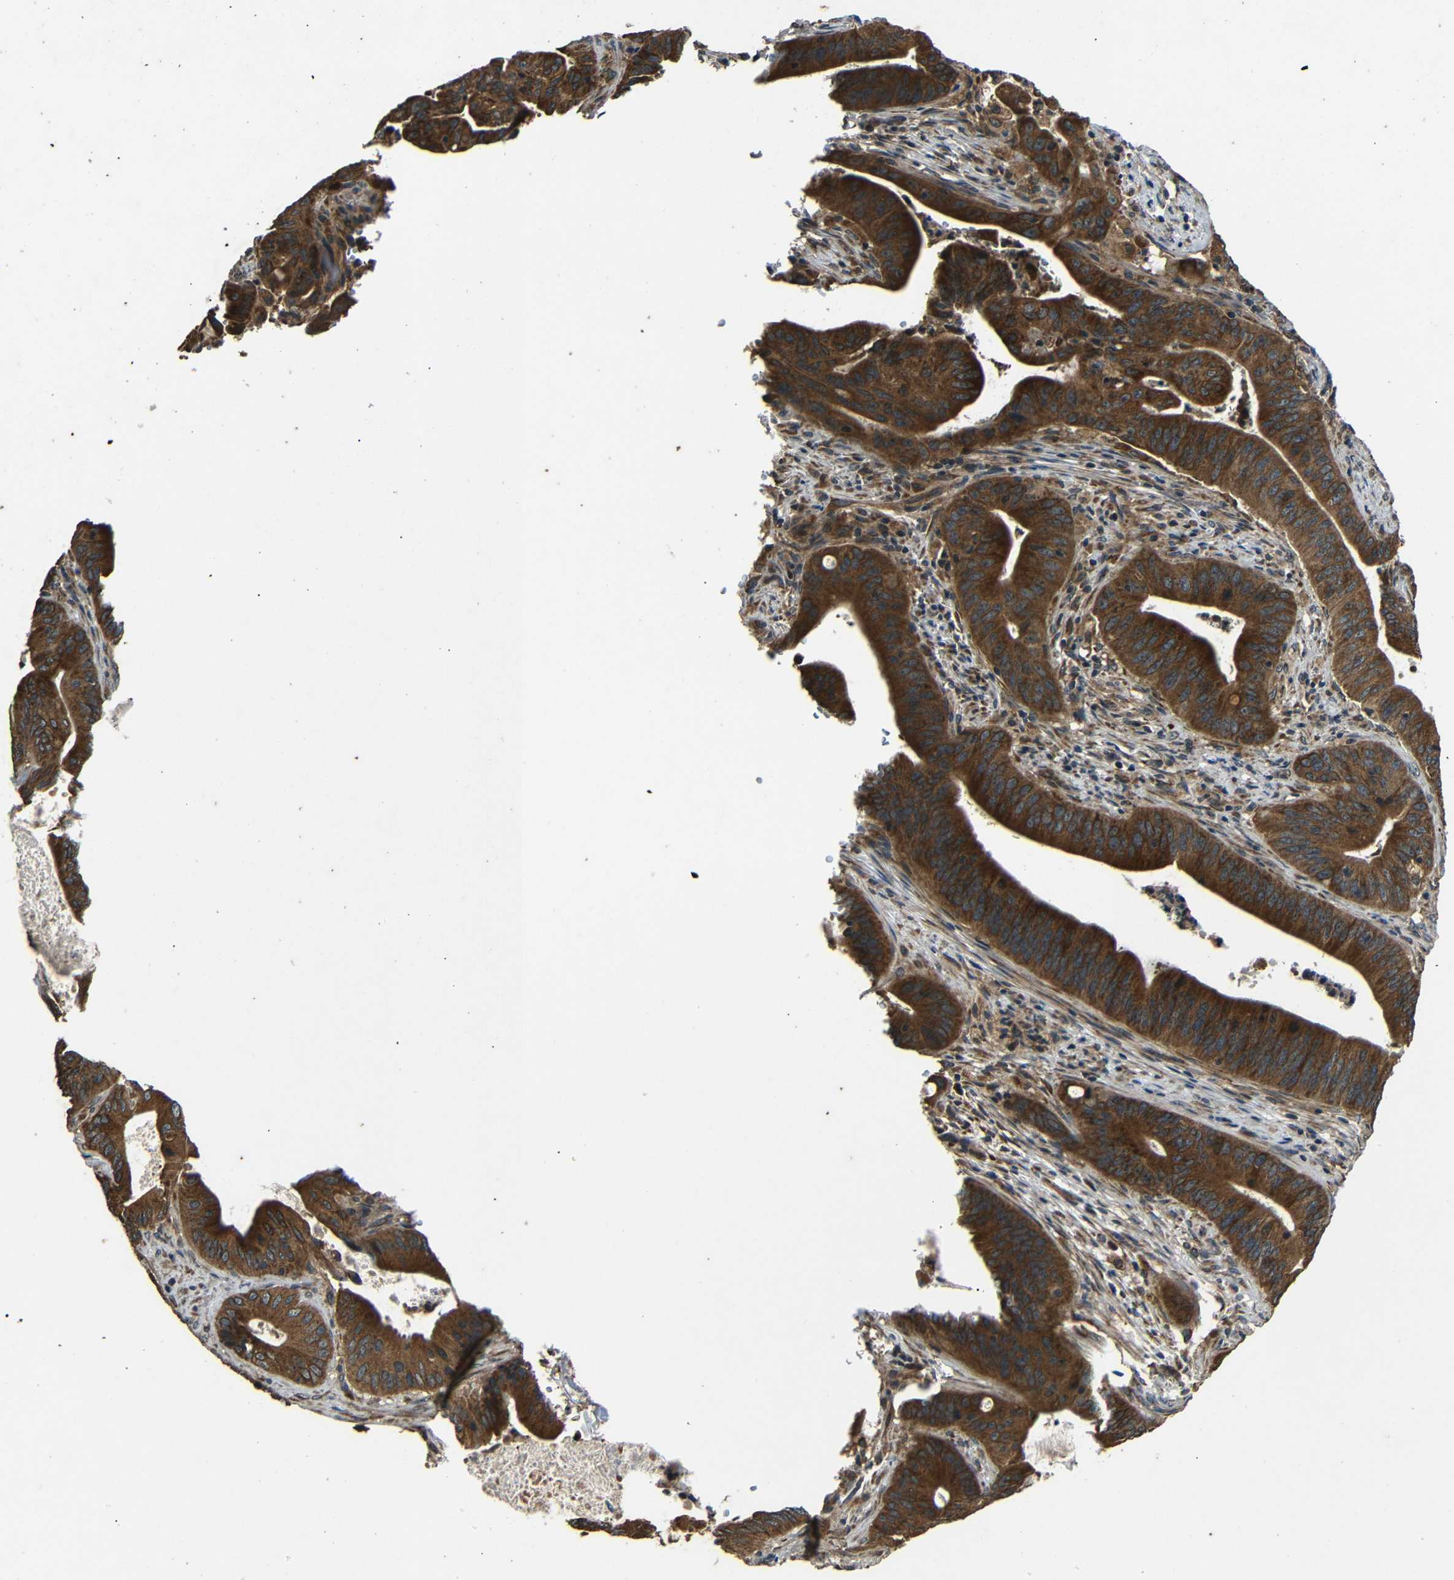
{"staining": {"intensity": "strong", "quantity": ">75%", "location": "cytoplasmic/membranous"}, "tissue": "pancreatic cancer", "cell_type": "Tumor cells", "image_type": "cancer", "snomed": [{"axis": "morphology", "description": "Normal tissue, NOS"}, {"axis": "topography", "description": "Lymph node"}], "caption": "Strong cytoplasmic/membranous staining for a protein is identified in about >75% of tumor cells of pancreatic cancer using IHC.", "gene": "TRPC1", "patient": {"sex": "male", "age": 62}}